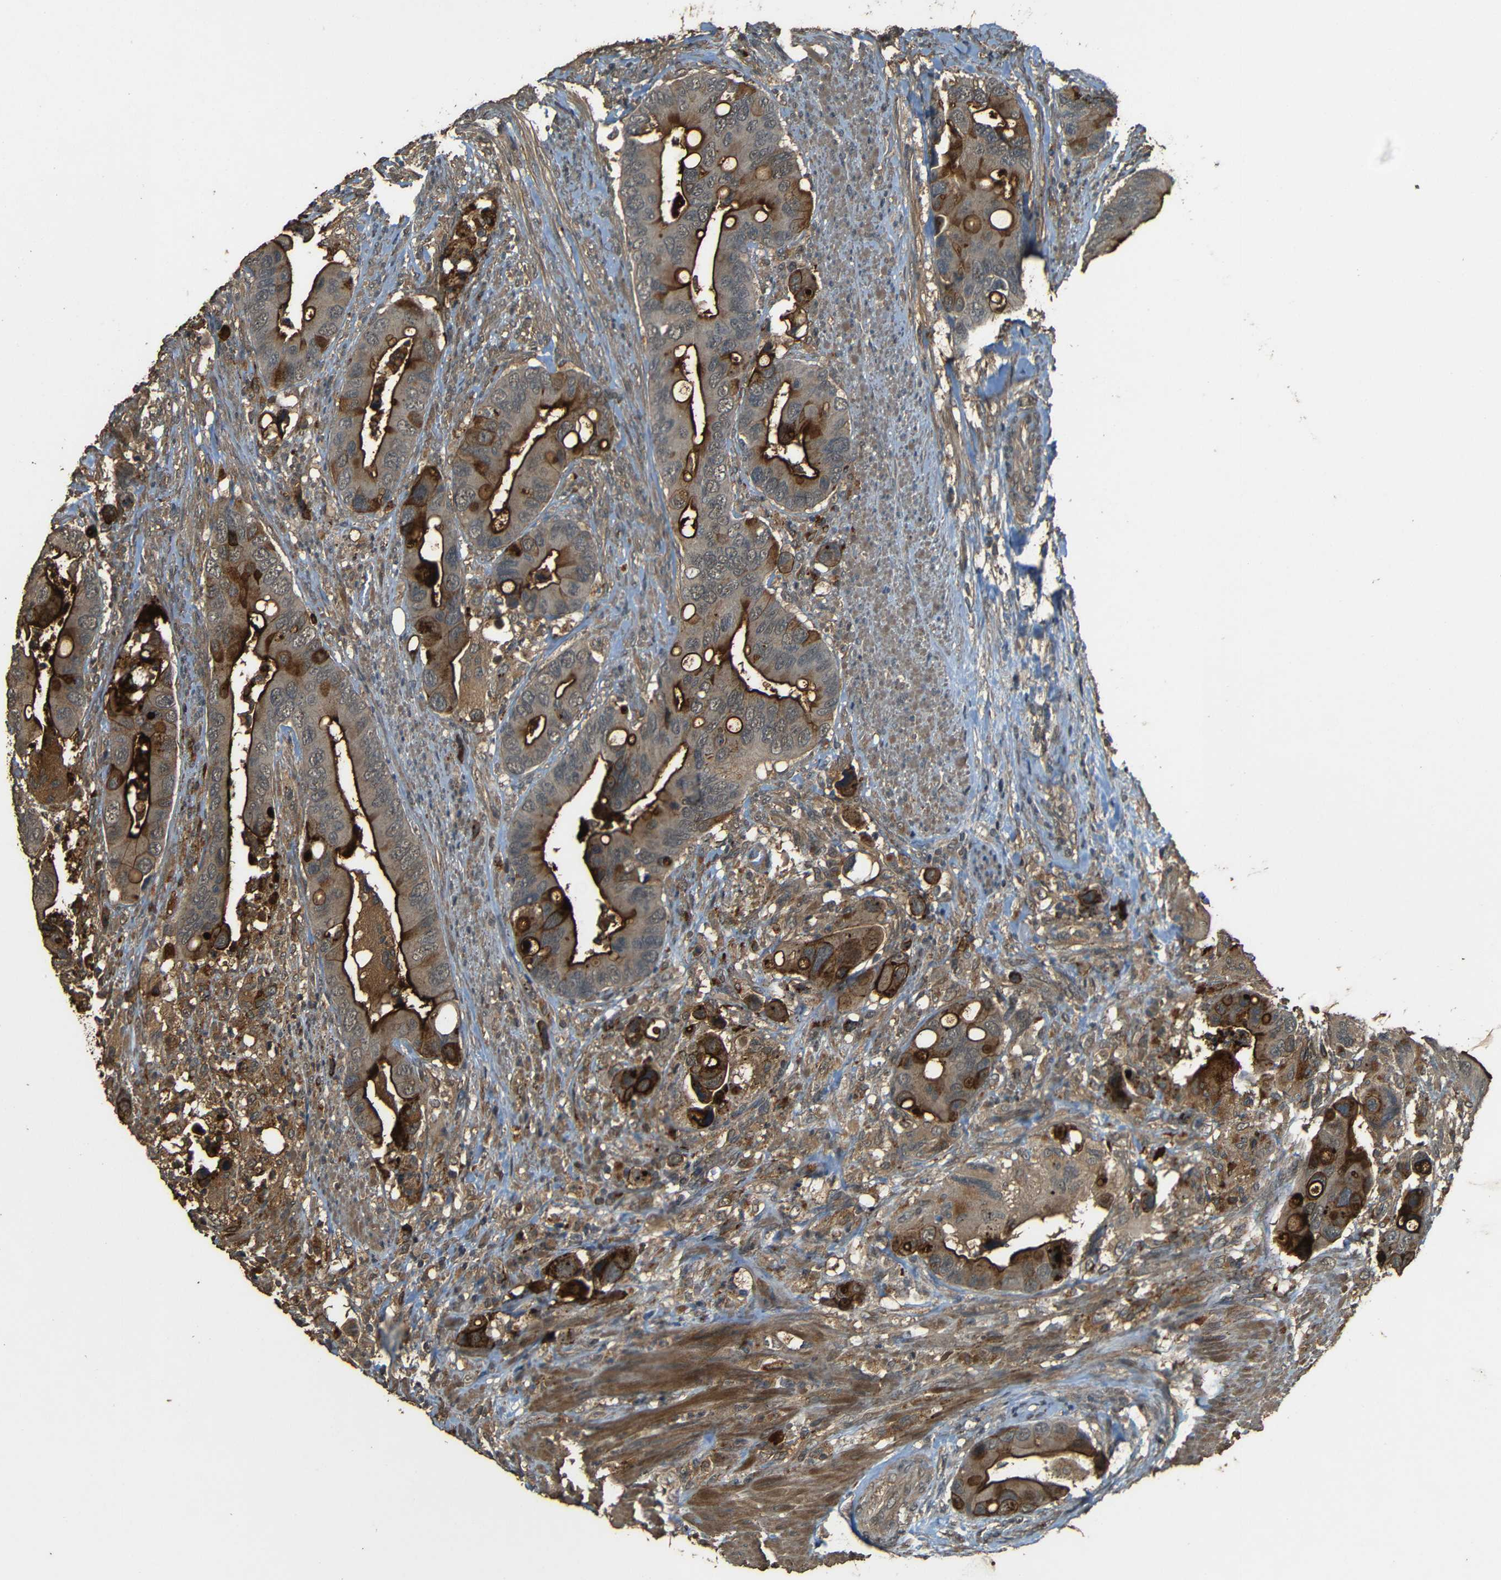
{"staining": {"intensity": "moderate", "quantity": ">75%", "location": "cytoplasmic/membranous"}, "tissue": "colorectal cancer", "cell_type": "Tumor cells", "image_type": "cancer", "snomed": [{"axis": "morphology", "description": "Adenocarcinoma, NOS"}, {"axis": "topography", "description": "Rectum"}], "caption": "The immunohistochemical stain labels moderate cytoplasmic/membranous staining in tumor cells of colorectal cancer (adenocarcinoma) tissue. The protein of interest is shown in brown color, while the nuclei are stained blue.", "gene": "PDE5A", "patient": {"sex": "female", "age": 57}}